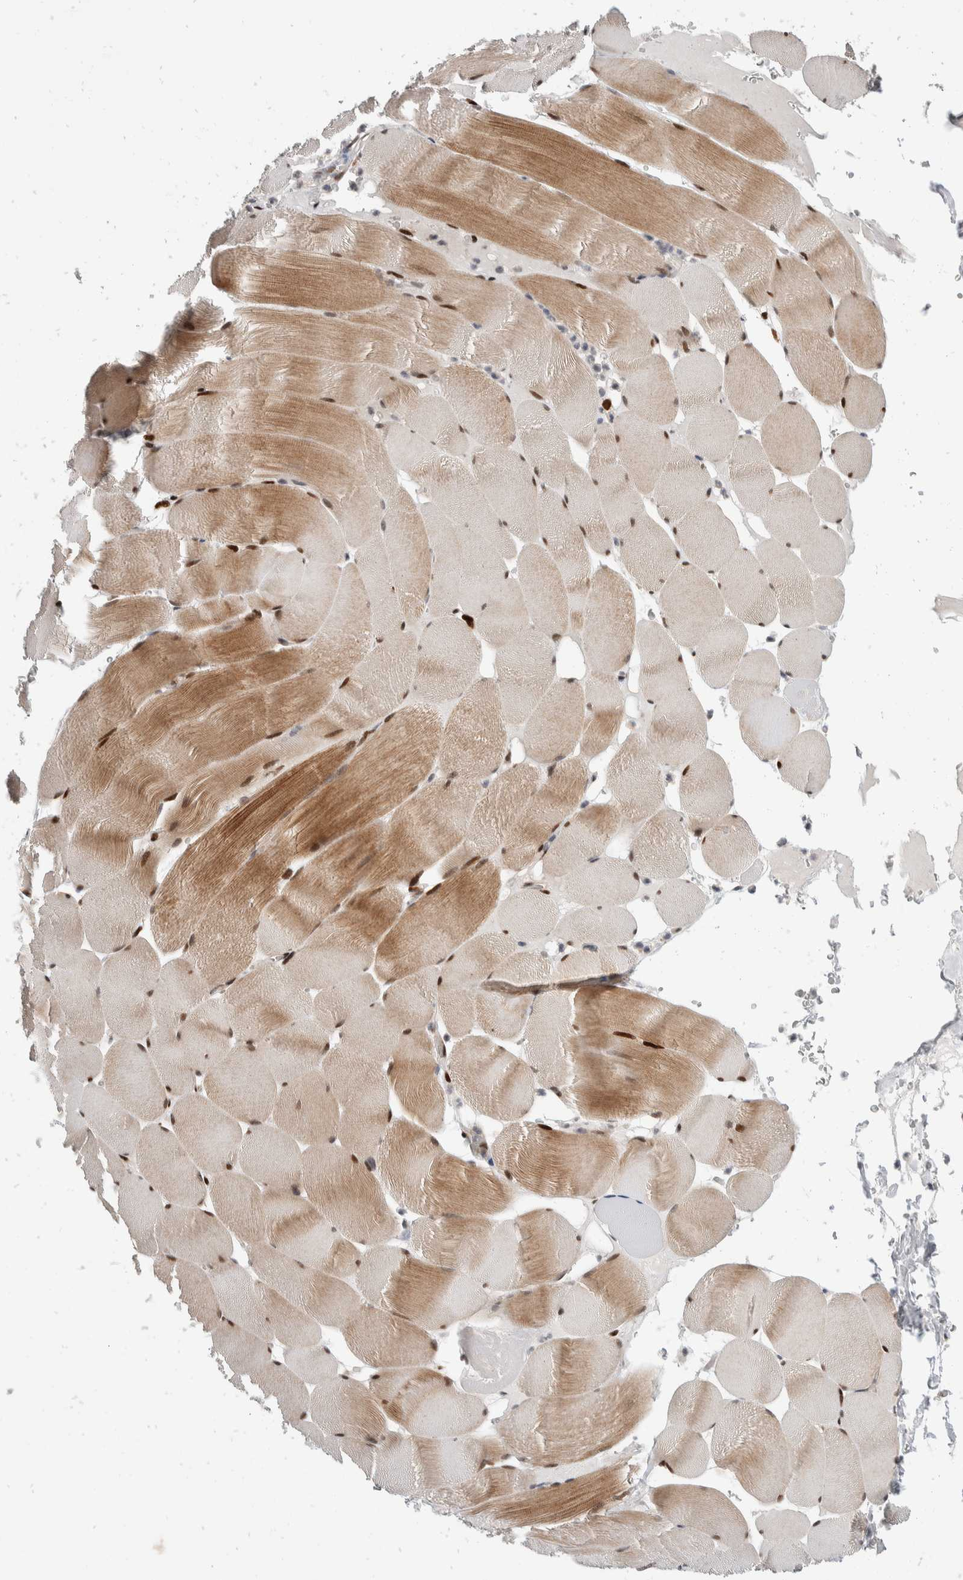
{"staining": {"intensity": "moderate", "quantity": ">75%", "location": "cytoplasmic/membranous,nuclear"}, "tissue": "skeletal muscle", "cell_type": "Myocytes", "image_type": "normal", "snomed": [{"axis": "morphology", "description": "Normal tissue, NOS"}, {"axis": "topography", "description": "Skeletal muscle"}], "caption": "Myocytes reveal medium levels of moderate cytoplasmic/membranous,nuclear positivity in approximately >75% of cells in normal human skeletal muscle. The protein of interest is shown in brown color, while the nuclei are stained blue.", "gene": "ZNF703", "patient": {"sex": "male", "age": 62}}